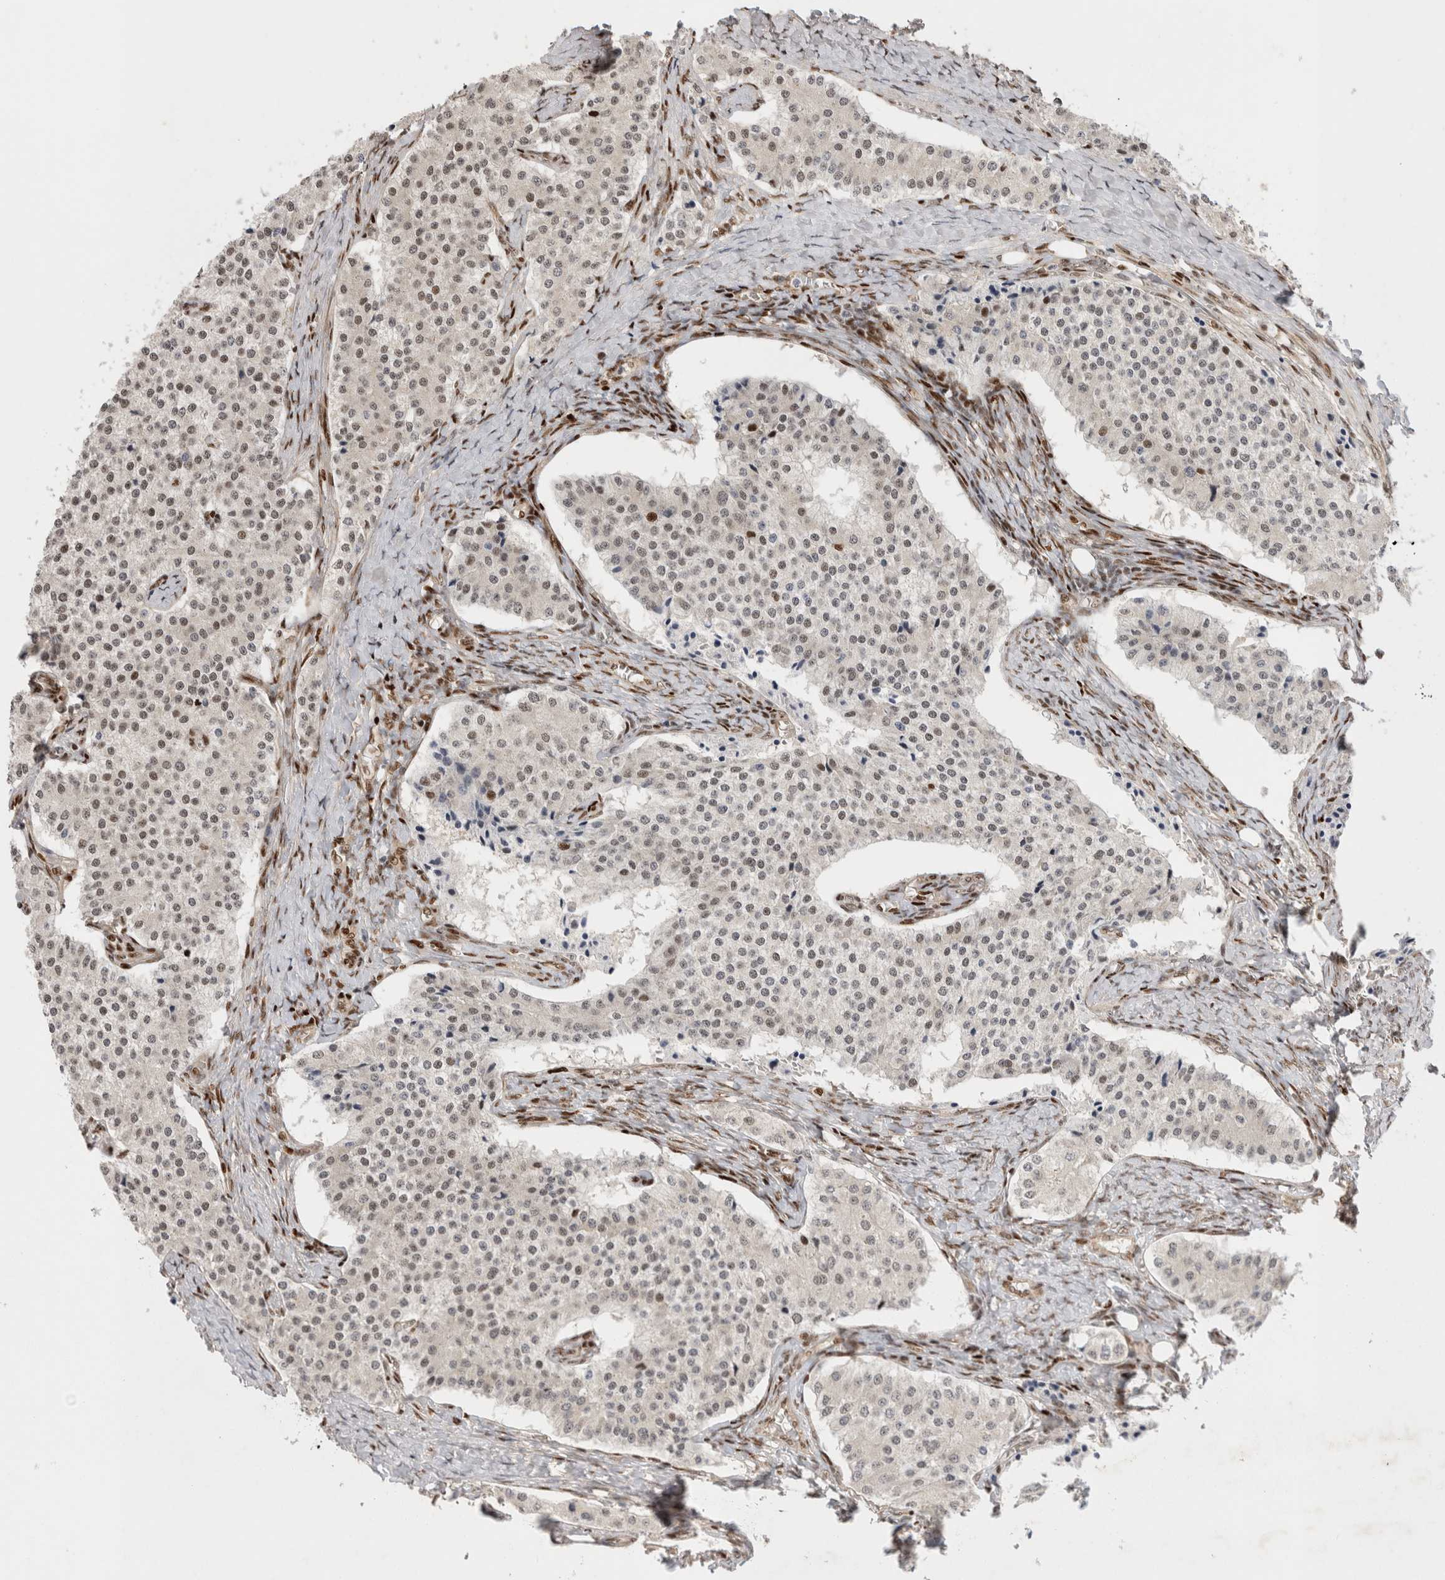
{"staining": {"intensity": "weak", "quantity": ">75%", "location": "nuclear"}, "tissue": "carcinoid", "cell_type": "Tumor cells", "image_type": "cancer", "snomed": [{"axis": "morphology", "description": "Carcinoid, malignant, NOS"}, {"axis": "topography", "description": "Colon"}], "caption": "Protein staining reveals weak nuclear staining in approximately >75% of tumor cells in carcinoid.", "gene": "TCF4", "patient": {"sex": "female", "age": 52}}